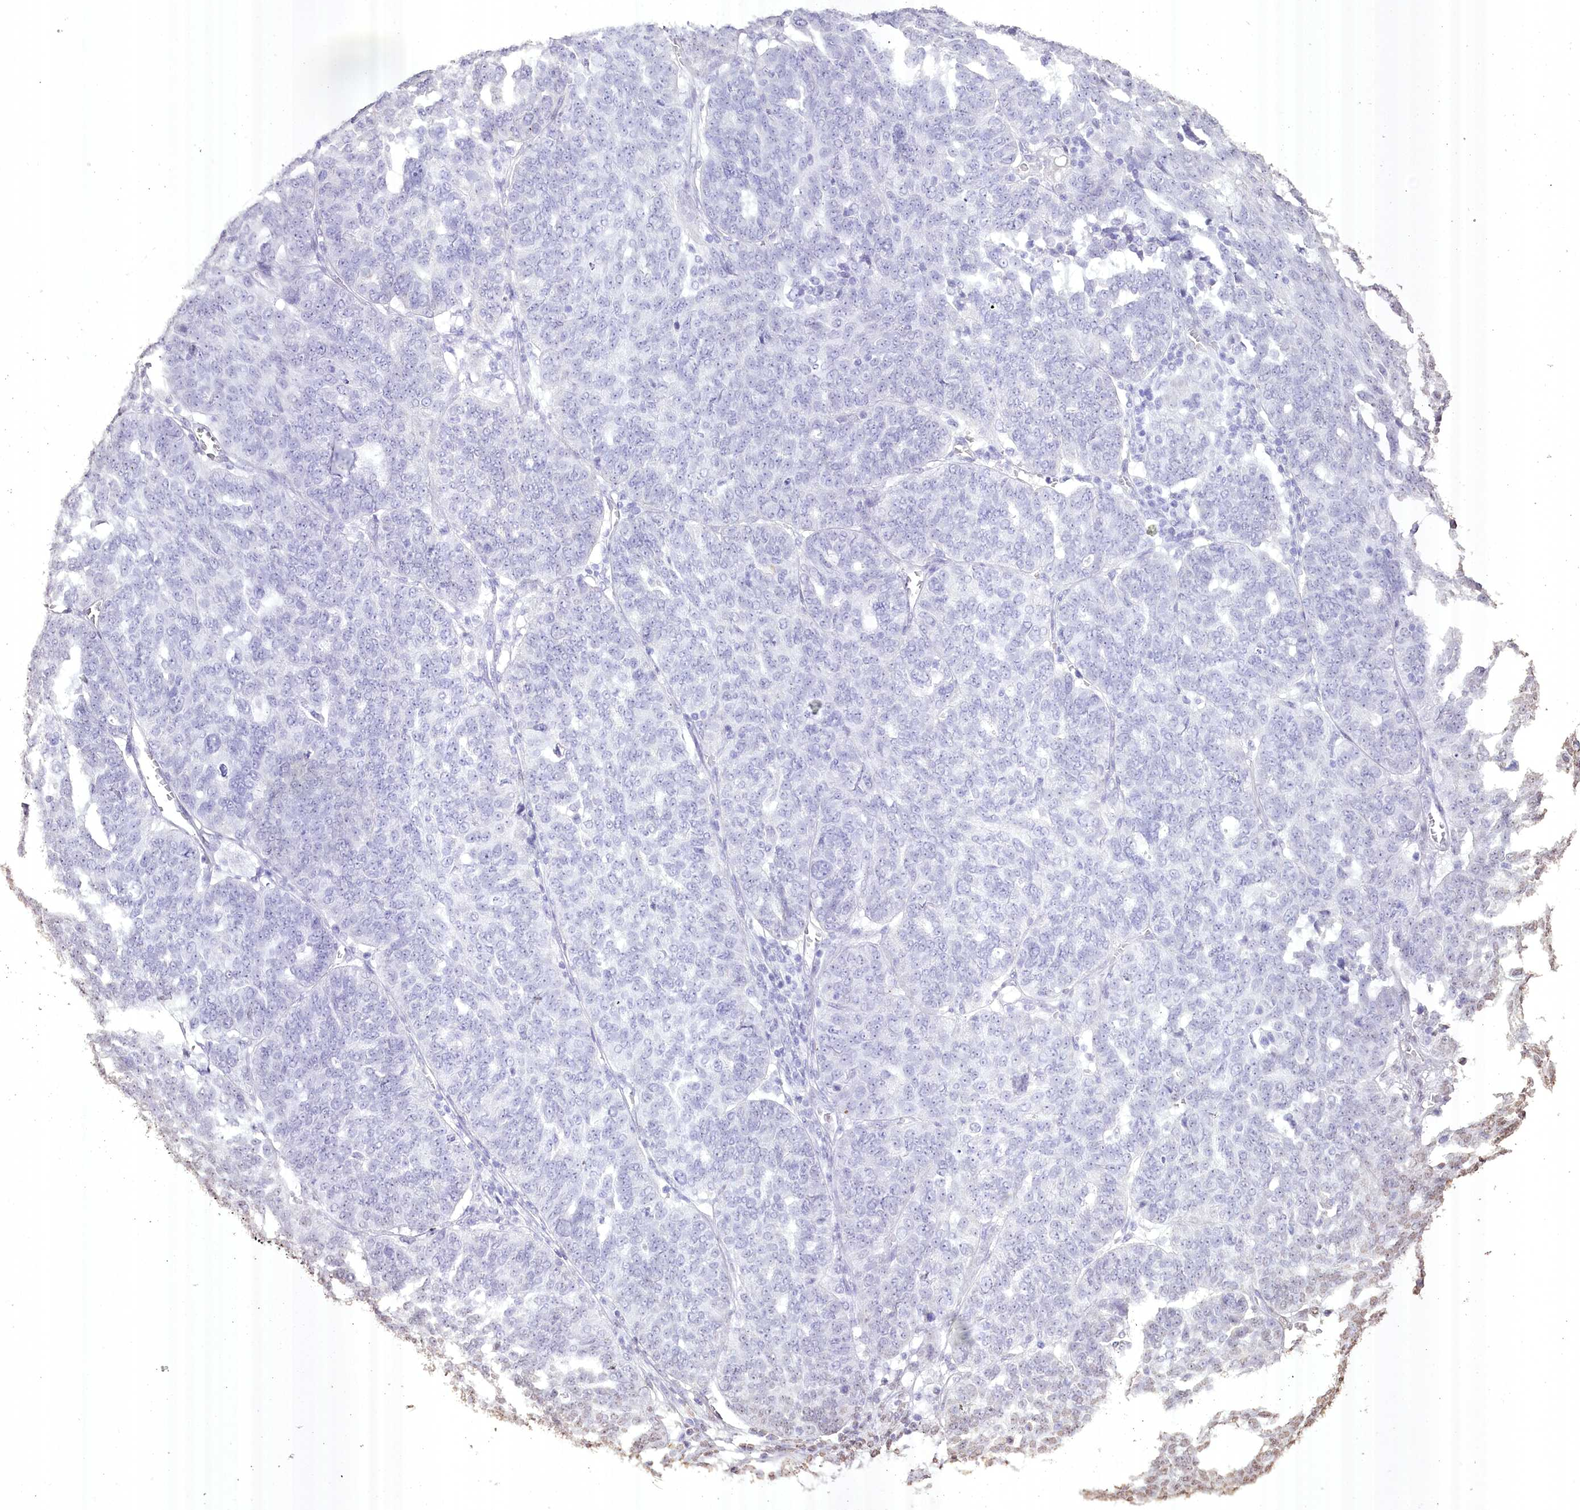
{"staining": {"intensity": "negative", "quantity": "none", "location": "none"}, "tissue": "ovarian cancer", "cell_type": "Tumor cells", "image_type": "cancer", "snomed": [{"axis": "morphology", "description": "Cystadenocarcinoma, serous, NOS"}, {"axis": "topography", "description": "Ovary"}], "caption": "Ovarian cancer was stained to show a protein in brown. There is no significant expression in tumor cells.", "gene": "SLC39A10", "patient": {"sex": "female", "age": 59}}